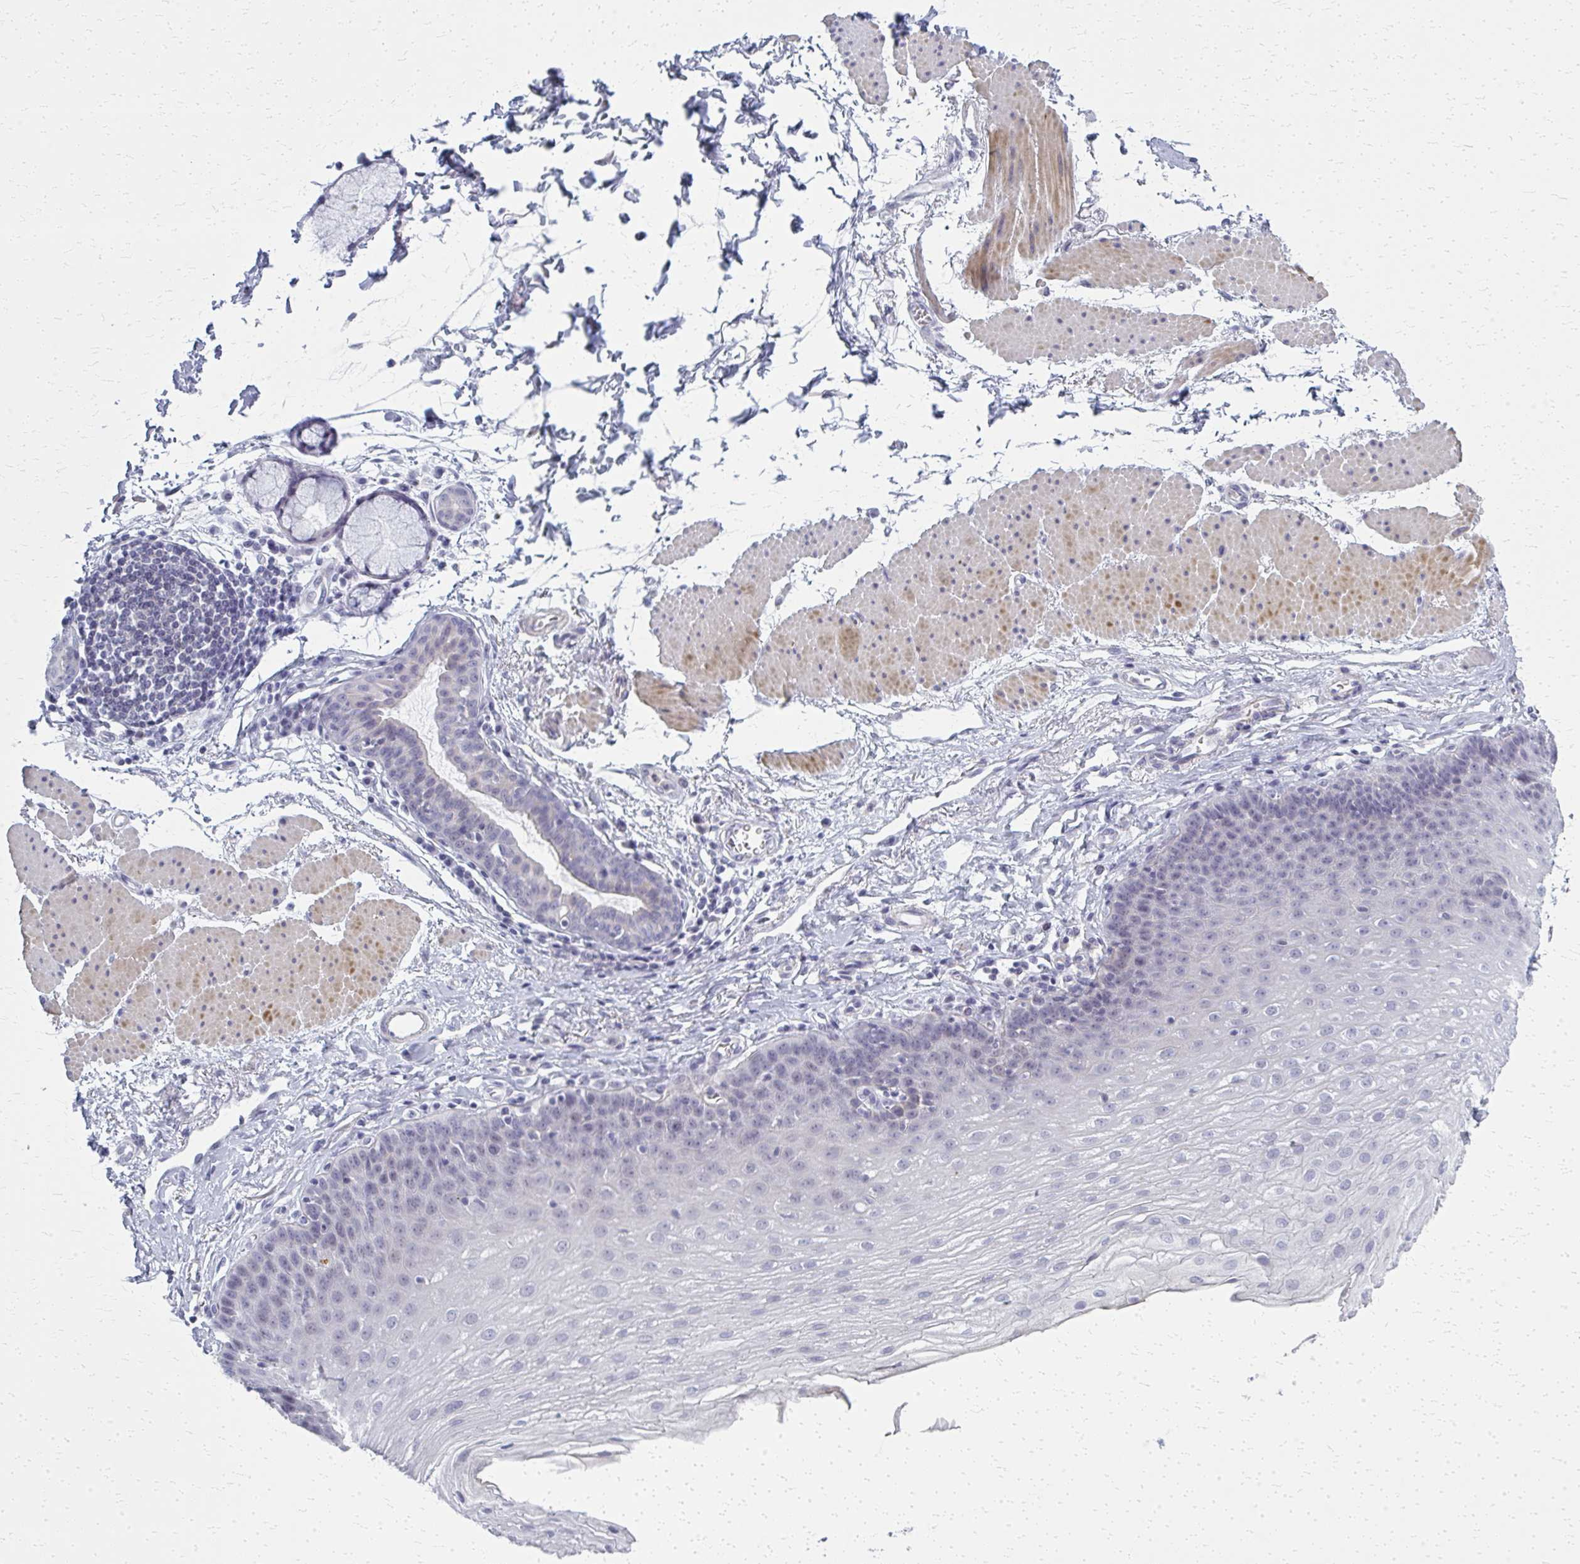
{"staining": {"intensity": "negative", "quantity": "none", "location": "none"}, "tissue": "esophagus", "cell_type": "Squamous epithelial cells", "image_type": "normal", "snomed": [{"axis": "morphology", "description": "Normal tissue, NOS"}, {"axis": "topography", "description": "Esophagus"}], "caption": "This is an immunohistochemistry histopathology image of benign esophagus. There is no staining in squamous epithelial cells.", "gene": "CASQ2", "patient": {"sex": "female", "age": 81}}